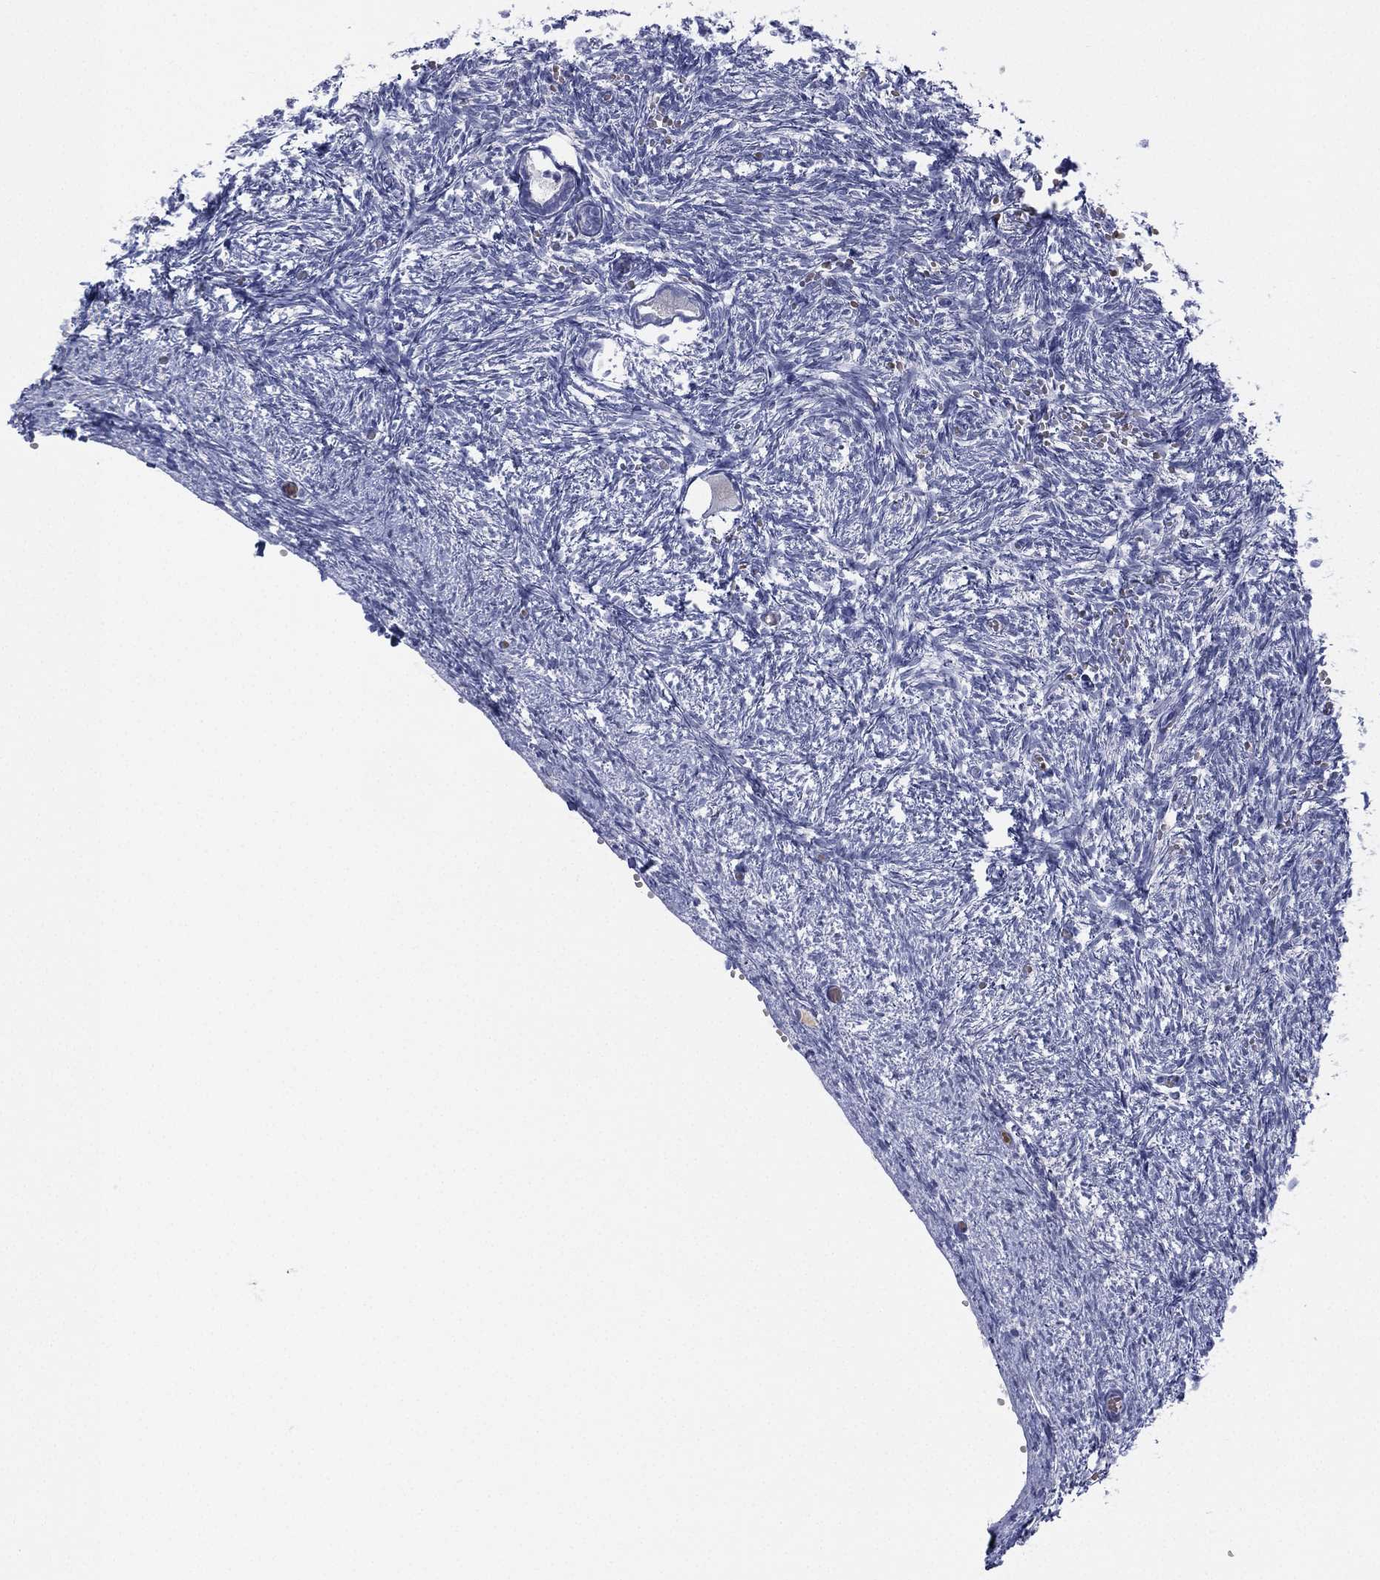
{"staining": {"intensity": "negative", "quantity": "none", "location": "none"}, "tissue": "ovary", "cell_type": "Follicle cells", "image_type": "normal", "snomed": [{"axis": "morphology", "description": "Normal tissue, NOS"}, {"axis": "topography", "description": "Ovary"}], "caption": "DAB (3,3'-diaminobenzidine) immunohistochemical staining of benign human ovary demonstrates no significant staining in follicle cells.", "gene": "CYP2D6", "patient": {"sex": "female", "age": 43}}